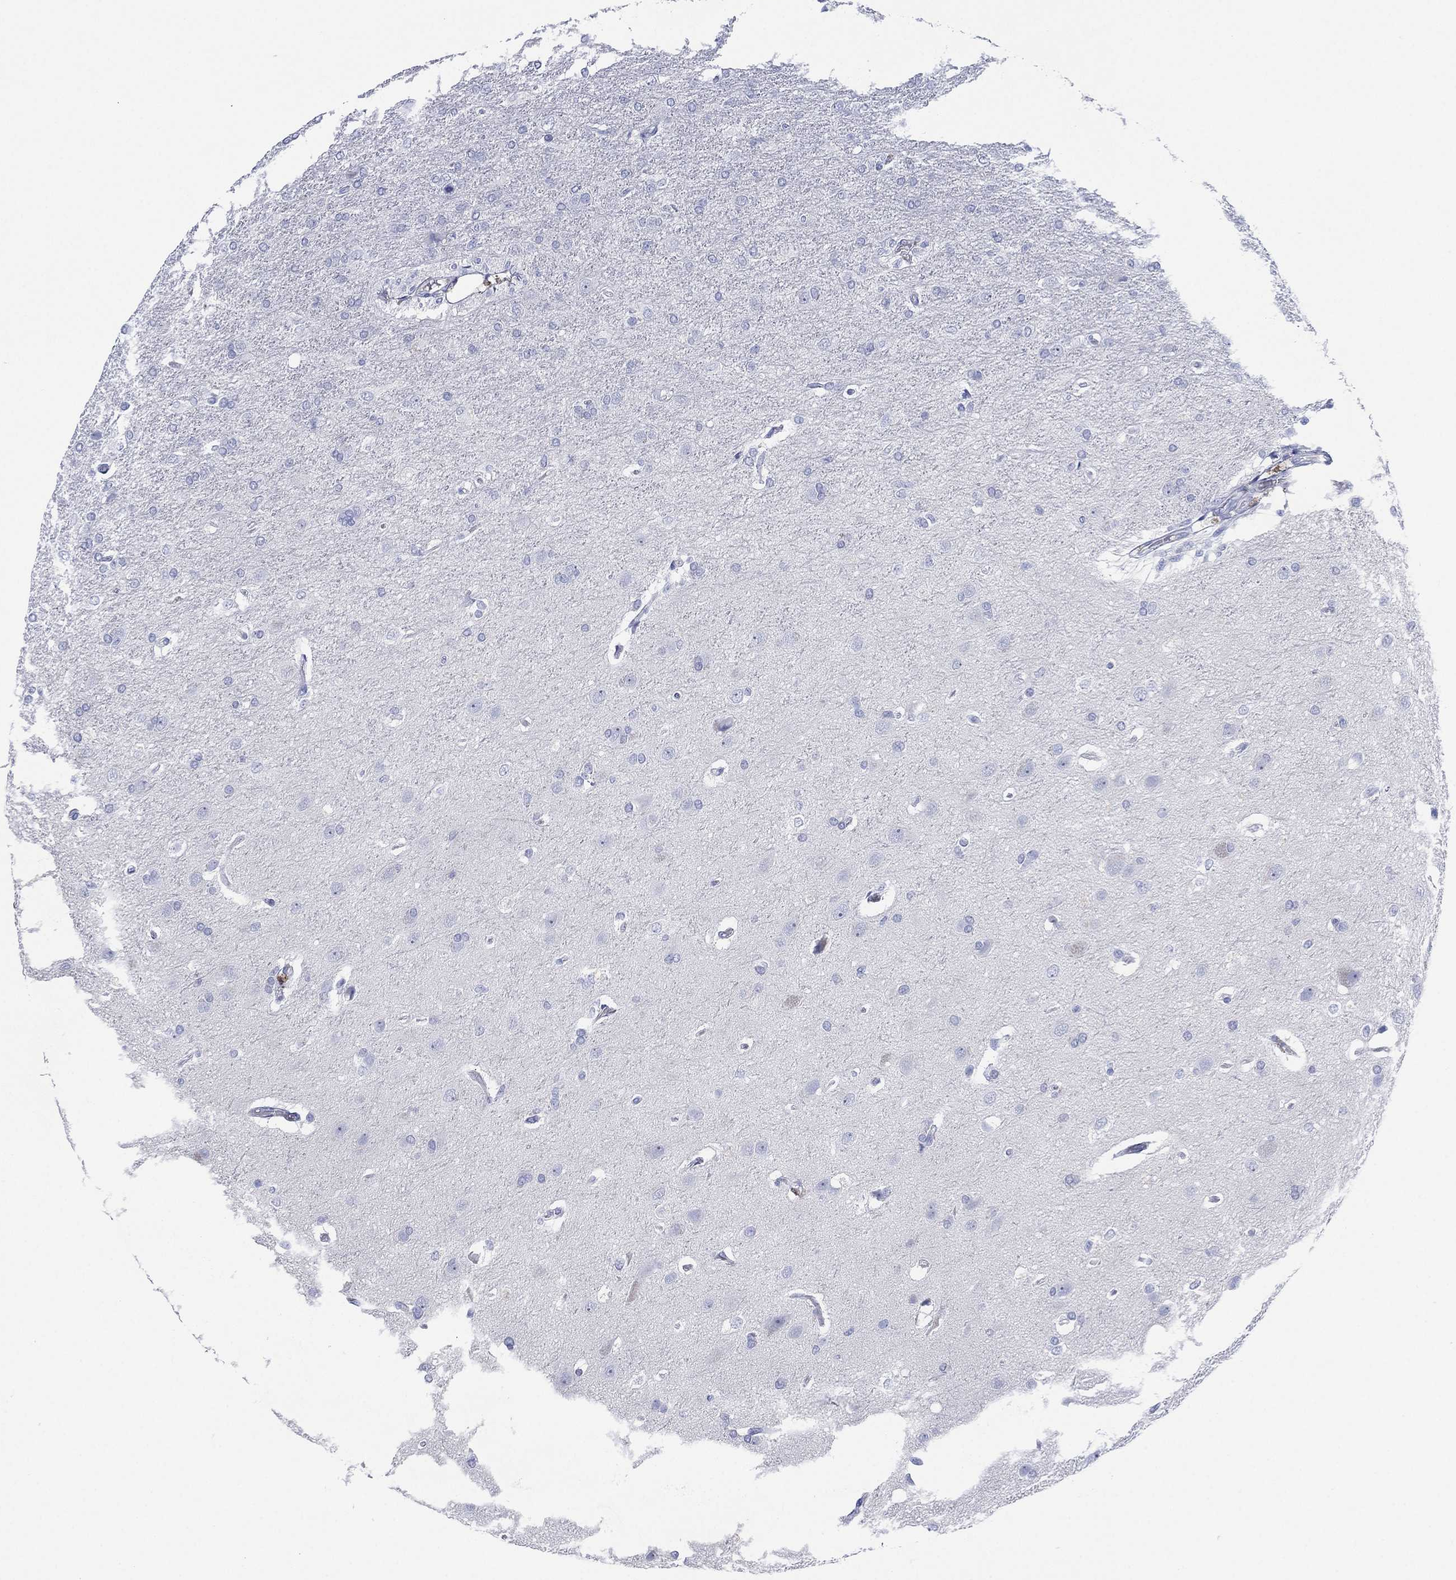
{"staining": {"intensity": "negative", "quantity": "none", "location": "none"}, "tissue": "glioma", "cell_type": "Tumor cells", "image_type": "cancer", "snomed": [{"axis": "morphology", "description": "Glioma, malignant, High grade"}, {"axis": "topography", "description": "Brain"}], "caption": "Malignant high-grade glioma was stained to show a protein in brown. There is no significant expression in tumor cells.", "gene": "SEPTIN1", "patient": {"sex": "male", "age": 68}}